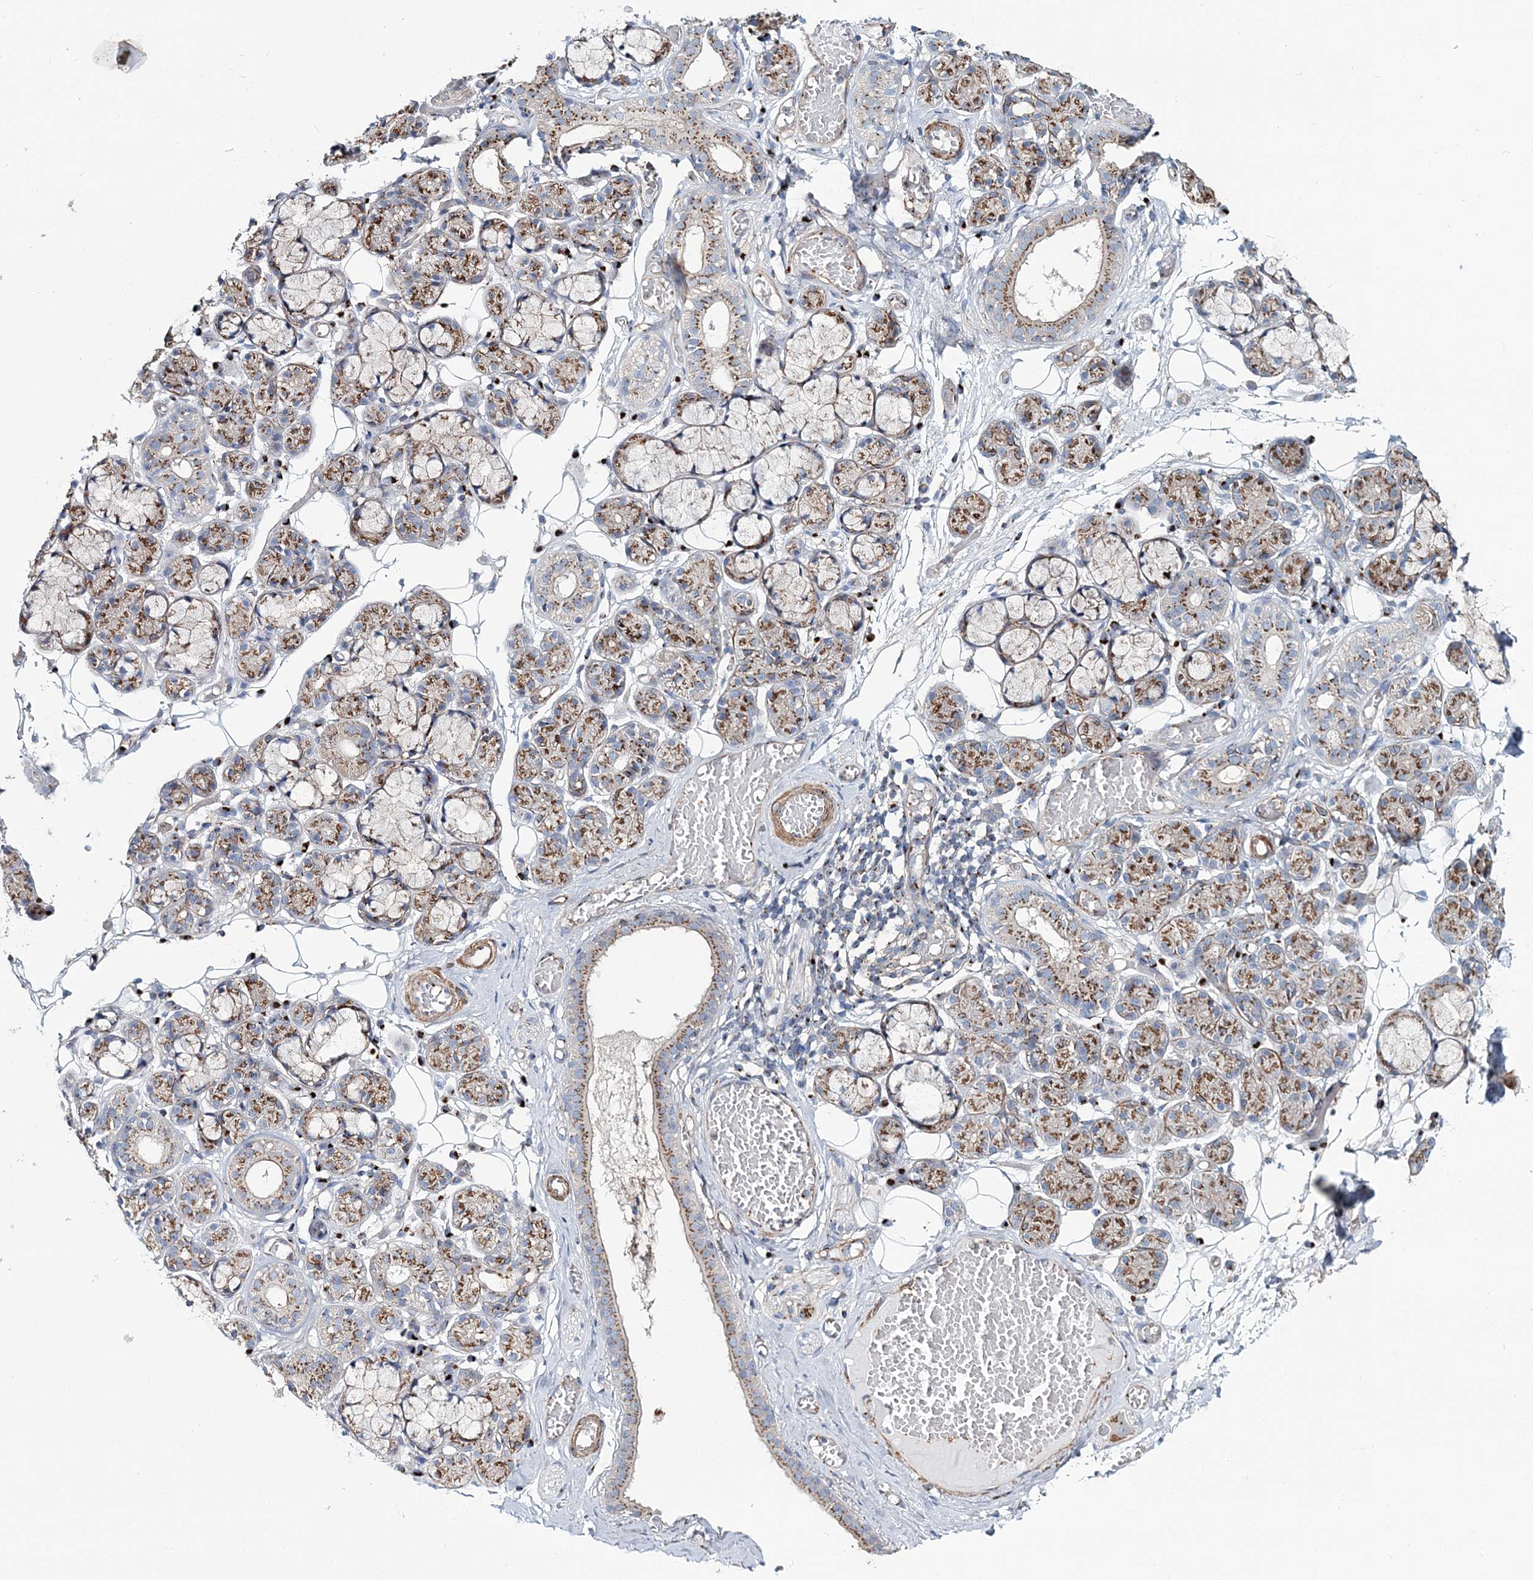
{"staining": {"intensity": "moderate", "quantity": ">75%", "location": "cytoplasmic/membranous"}, "tissue": "salivary gland", "cell_type": "Glandular cells", "image_type": "normal", "snomed": [{"axis": "morphology", "description": "Normal tissue, NOS"}, {"axis": "topography", "description": "Salivary gland"}], "caption": "Immunohistochemistry of unremarkable salivary gland reveals medium levels of moderate cytoplasmic/membranous expression in about >75% of glandular cells. (brown staining indicates protein expression, while blue staining denotes nuclei).", "gene": "MAN1A2", "patient": {"sex": "male", "age": 63}}